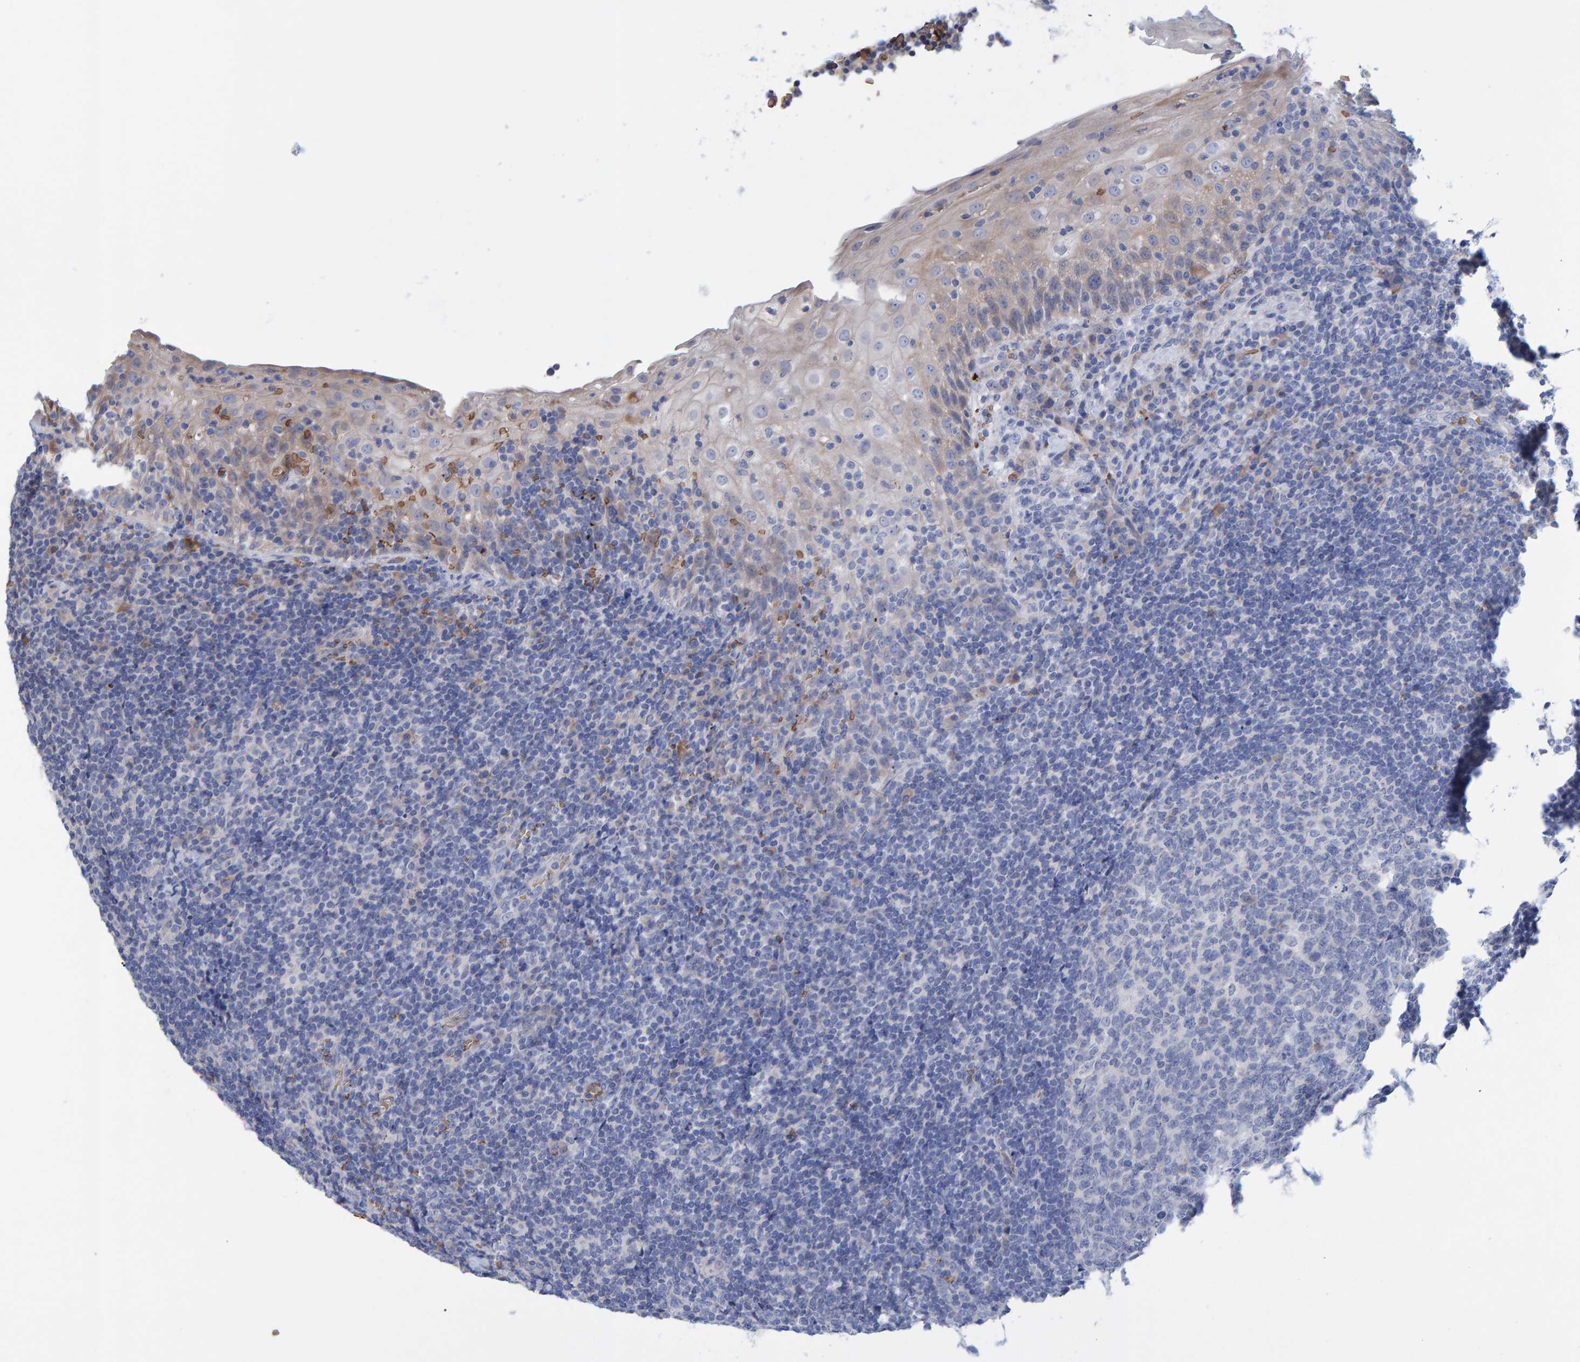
{"staining": {"intensity": "negative", "quantity": "none", "location": "none"}, "tissue": "tonsil", "cell_type": "Germinal center cells", "image_type": "normal", "snomed": [{"axis": "morphology", "description": "Normal tissue, NOS"}, {"axis": "topography", "description": "Tonsil"}], "caption": "Immunohistochemical staining of benign human tonsil exhibits no significant positivity in germinal center cells. (Stains: DAB immunohistochemistry (IHC) with hematoxylin counter stain, Microscopy: brightfield microscopy at high magnification).", "gene": "VPS9D1", "patient": {"sex": "male", "age": 37}}